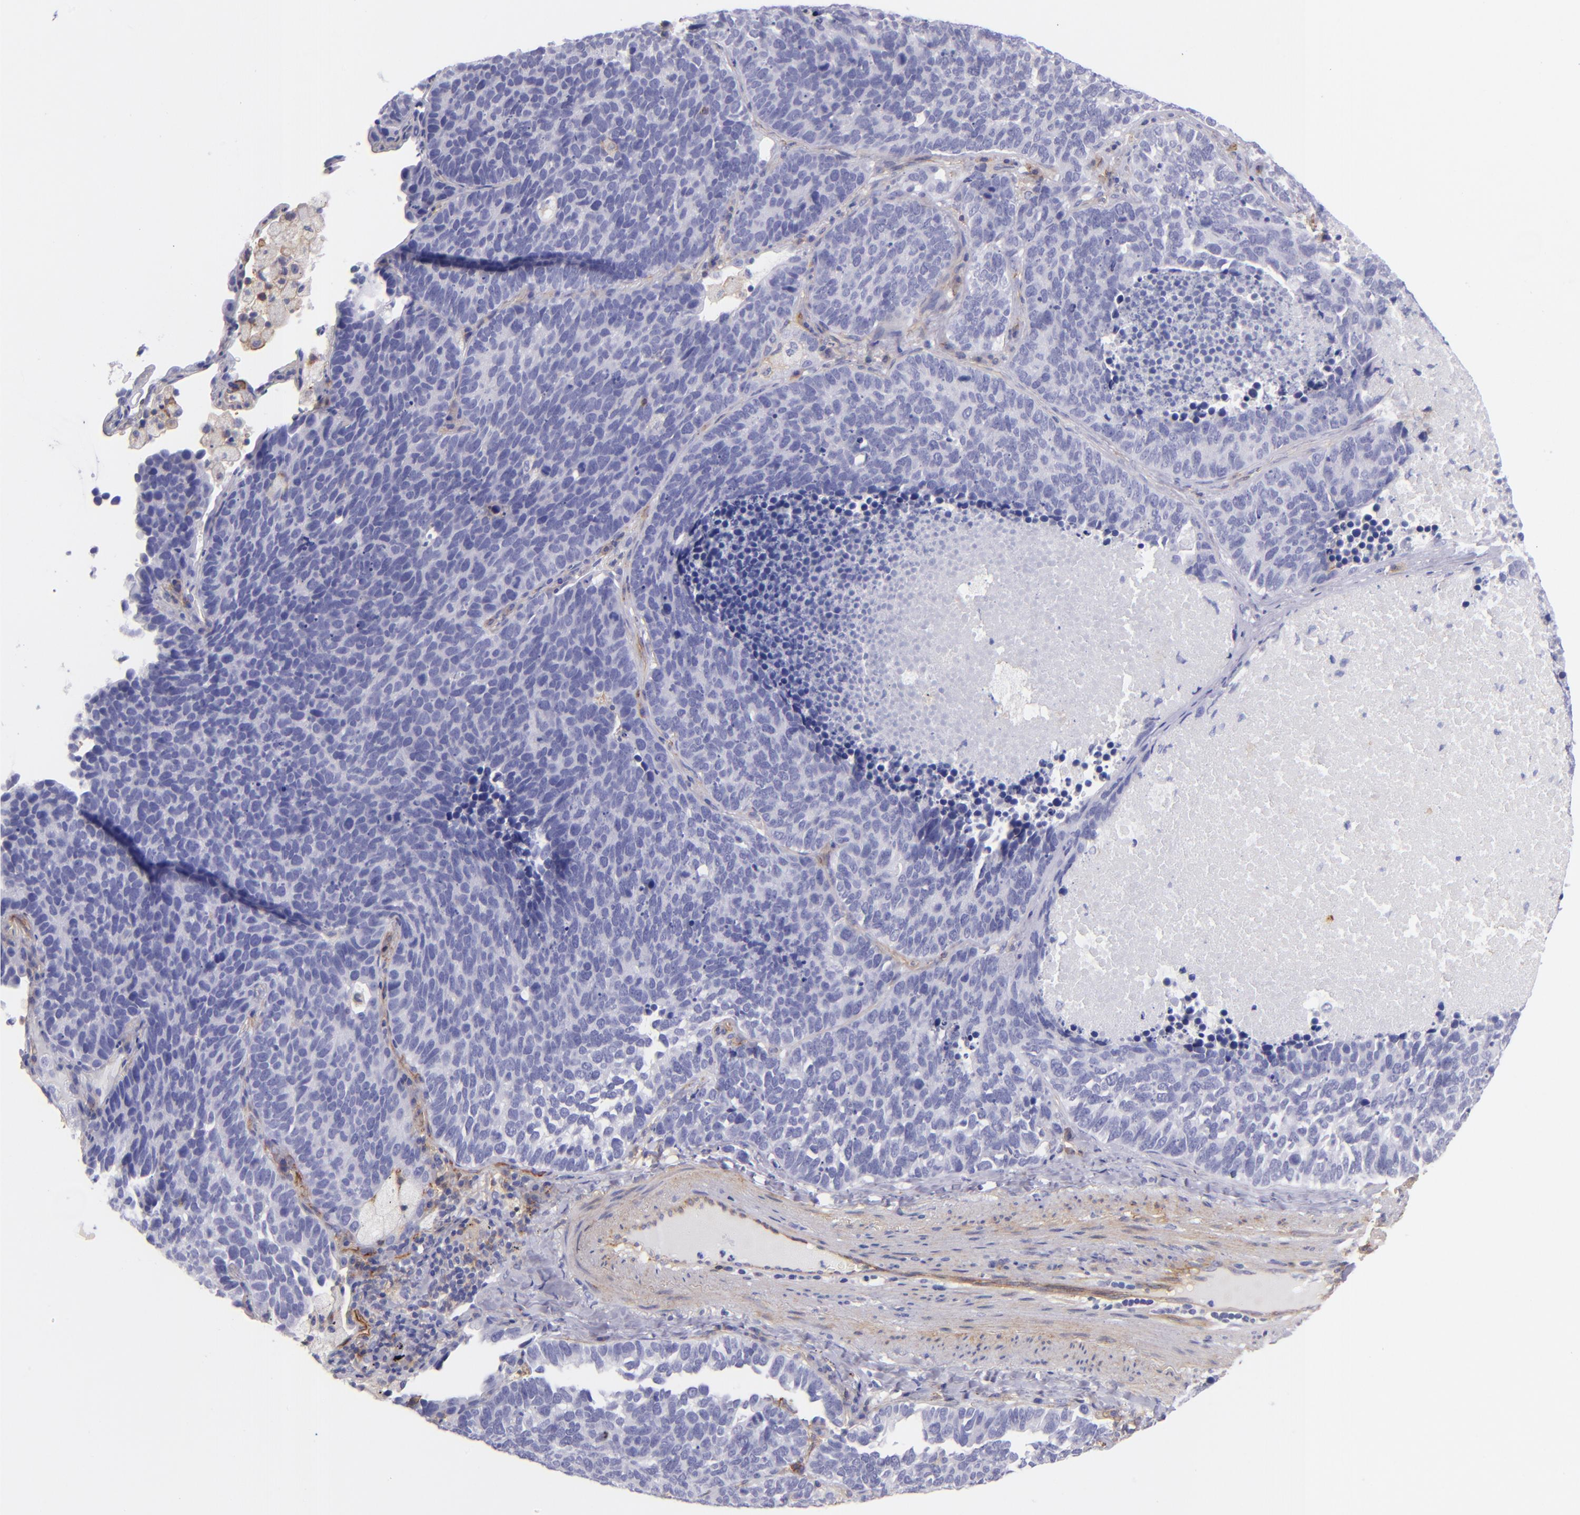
{"staining": {"intensity": "negative", "quantity": "none", "location": "none"}, "tissue": "lung cancer", "cell_type": "Tumor cells", "image_type": "cancer", "snomed": [{"axis": "morphology", "description": "Neoplasm, malignant, NOS"}, {"axis": "topography", "description": "Lung"}], "caption": "Tumor cells are negative for protein expression in human lung cancer.", "gene": "ENTPD1", "patient": {"sex": "female", "age": 75}}